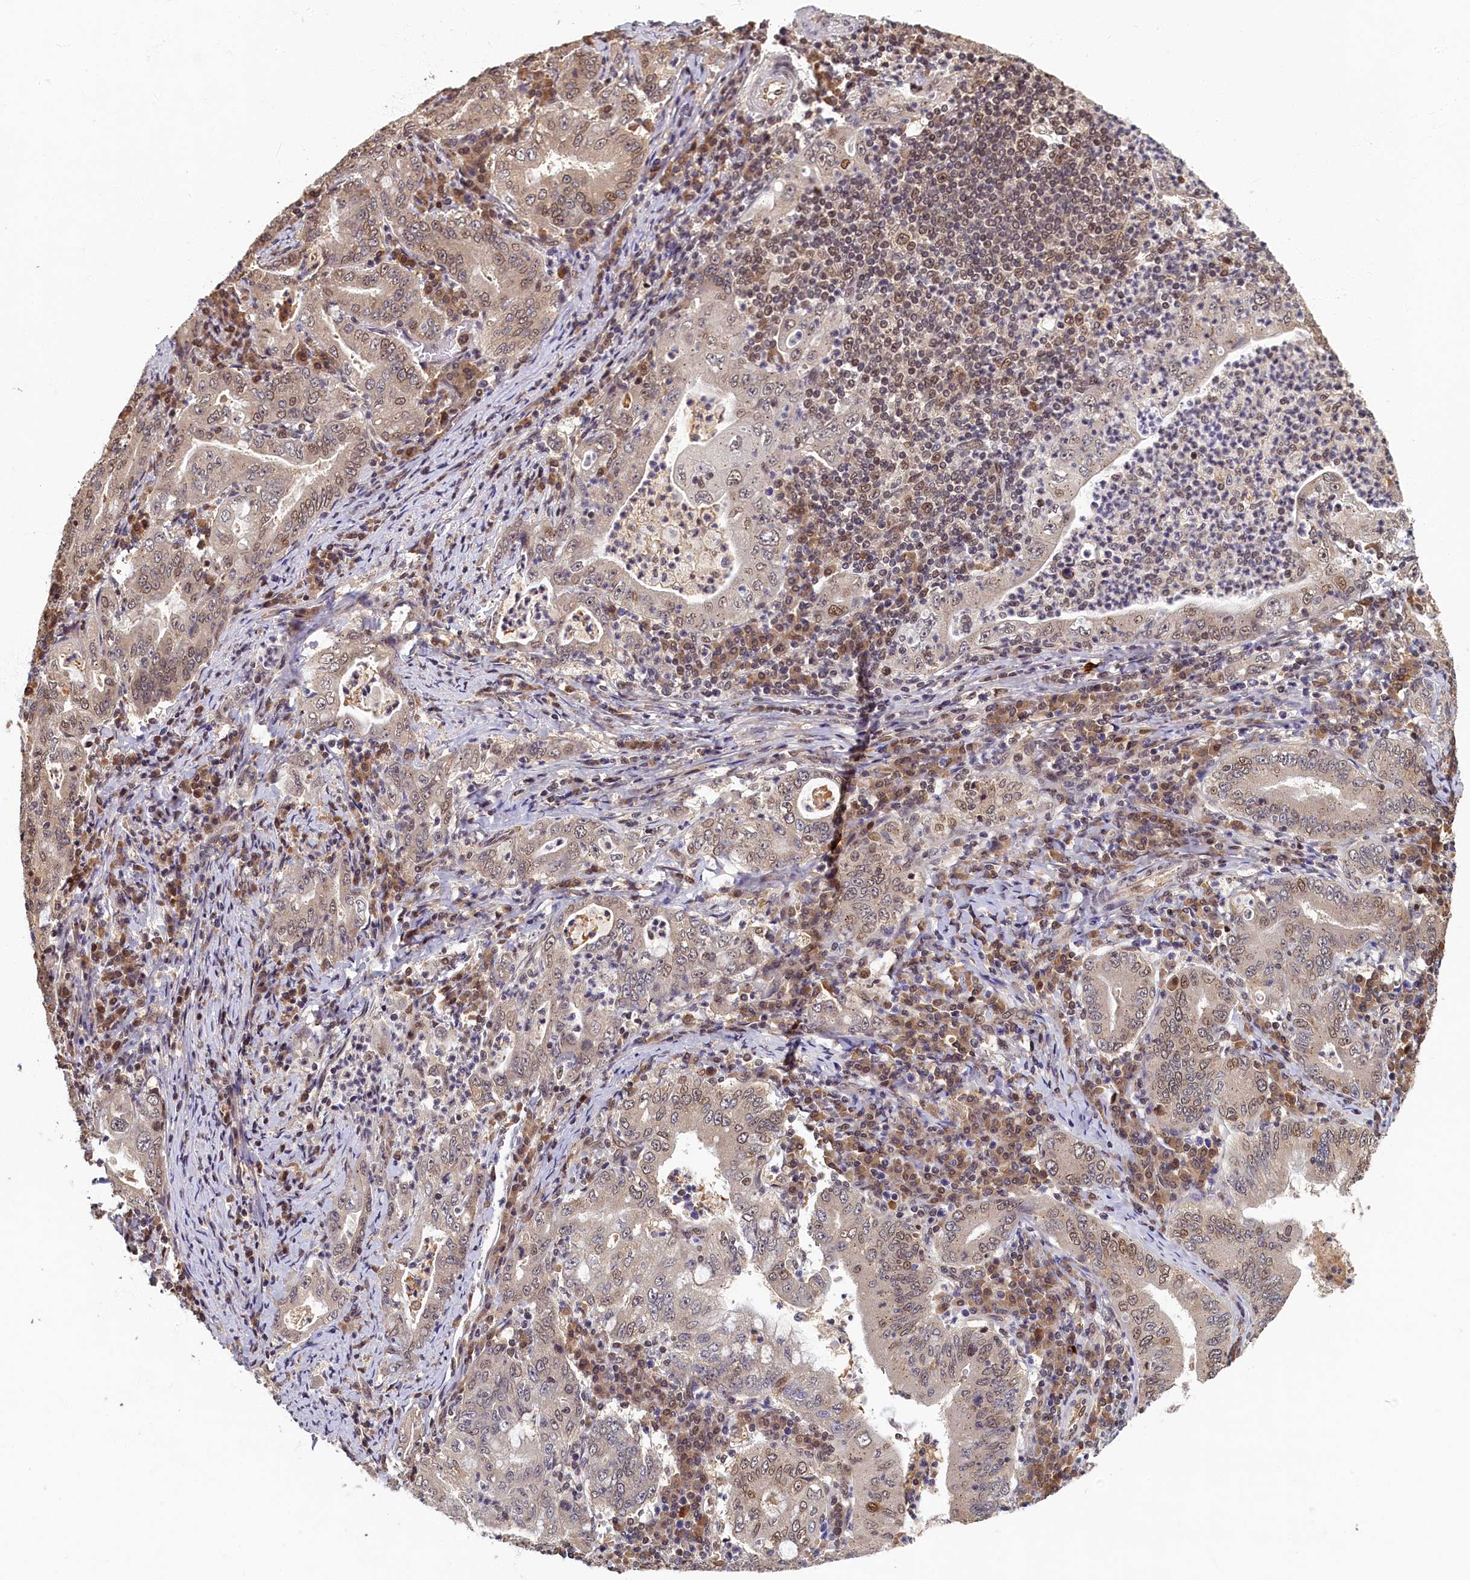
{"staining": {"intensity": "weak", "quantity": "25%-75%", "location": "cytoplasmic/membranous,nuclear"}, "tissue": "stomach cancer", "cell_type": "Tumor cells", "image_type": "cancer", "snomed": [{"axis": "morphology", "description": "Normal tissue, NOS"}, {"axis": "morphology", "description": "Adenocarcinoma, NOS"}, {"axis": "topography", "description": "Esophagus"}, {"axis": "topography", "description": "Stomach, upper"}, {"axis": "topography", "description": "Peripheral nerve tissue"}], "caption": "Stomach cancer tissue reveals weak cytoplasmic/membranous and nuclear positivity in approximately 25%-75% of tumor cells (Stains: DAB (3,3'-diaminobenzidine) in brown, nuclei in blue, Microscopy: brightfield microscopy at high magnification).", "gene": "CKAP2L", "patient": {"sex": "male", "age": 62}}